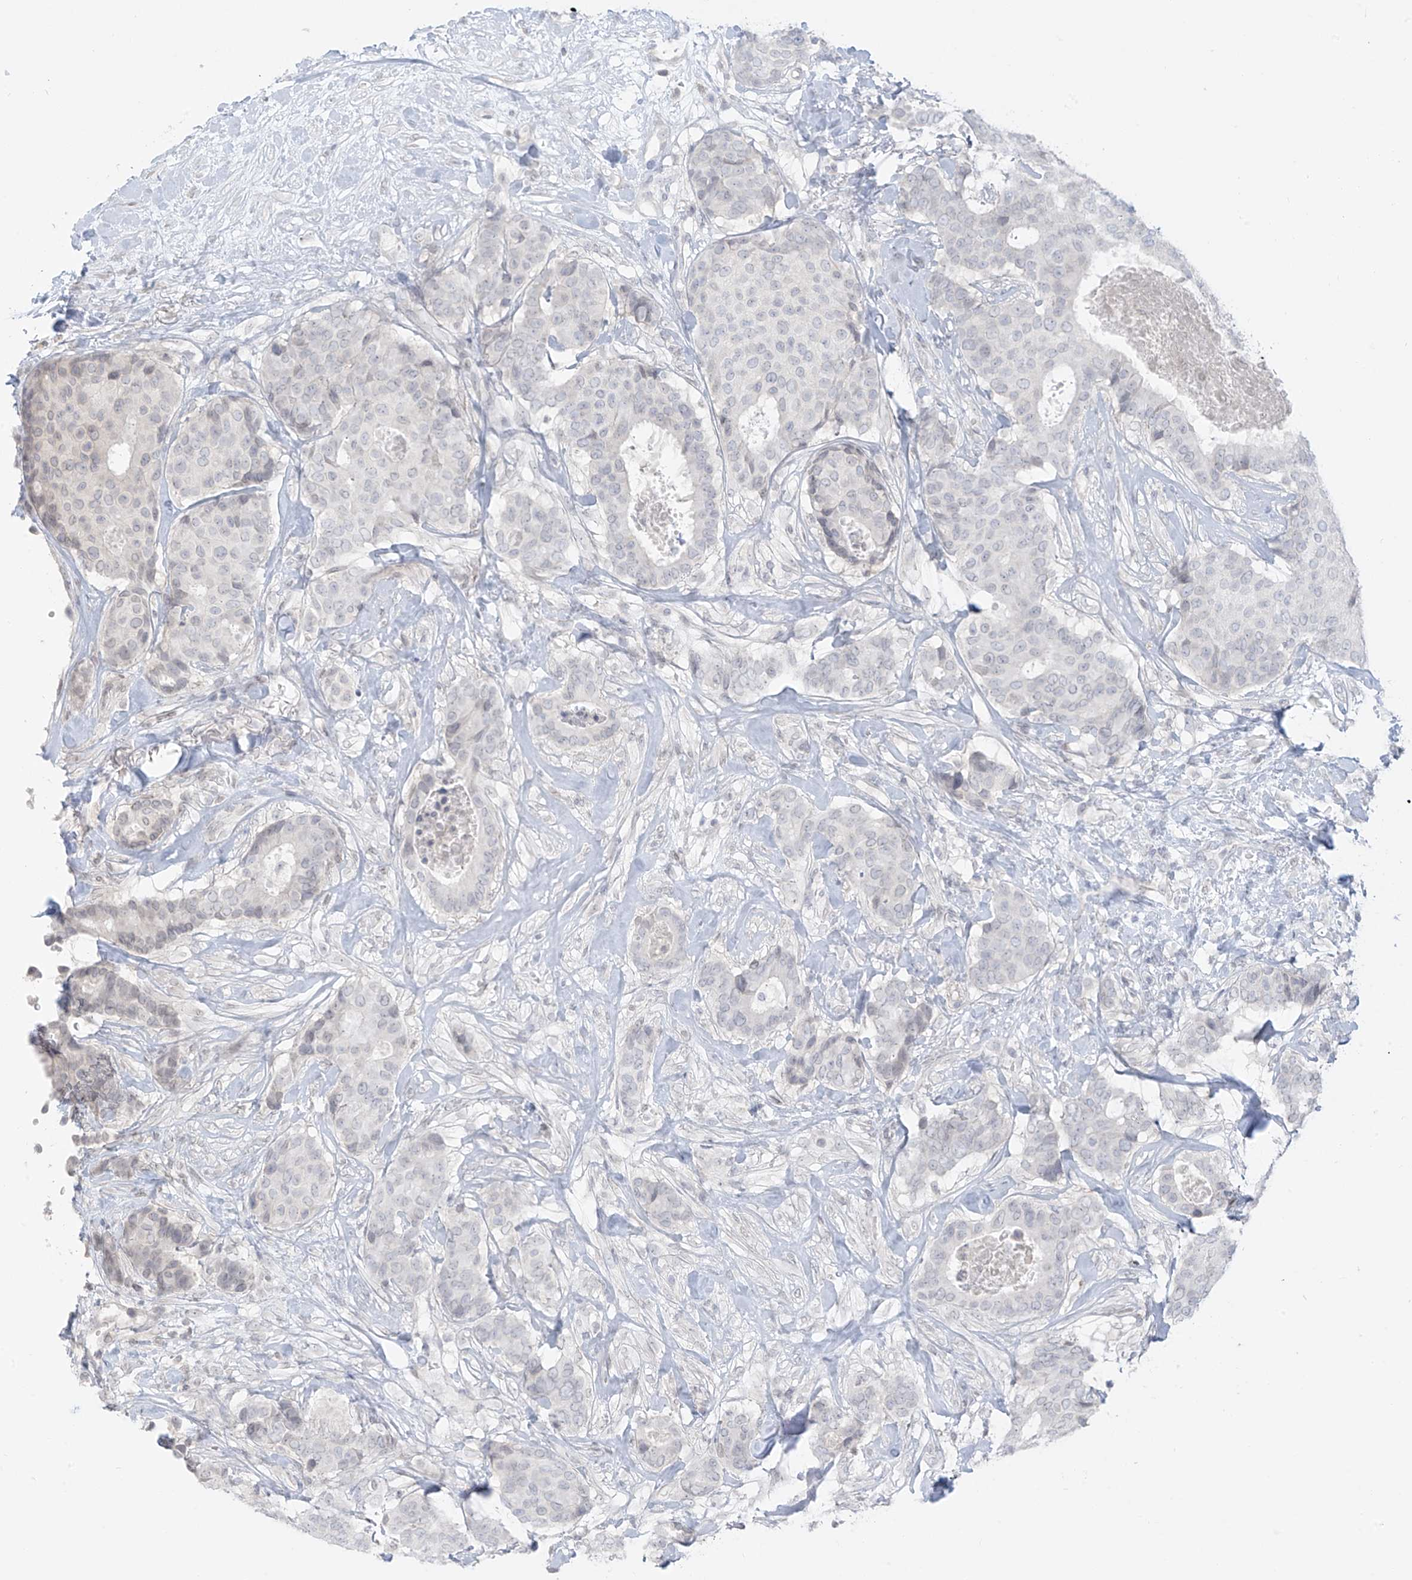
{"staining": {"intensity": "negative", "quantity": "none", "location": "none"}, "tissue": "breast cancer", "cell_type": "Tumor cells", "image_type": "cancer", "snomed": [{"axis": "morphology", "description": "Duct carcinoma"}, {"axis": "topography", "description": "Breast"}], "caption": "Tumor cells are negative for brown protein staining in intraductal carcinoma (breast).", "gene": "OSBPL7", "patient": {"sex": "female", "age": 75}}